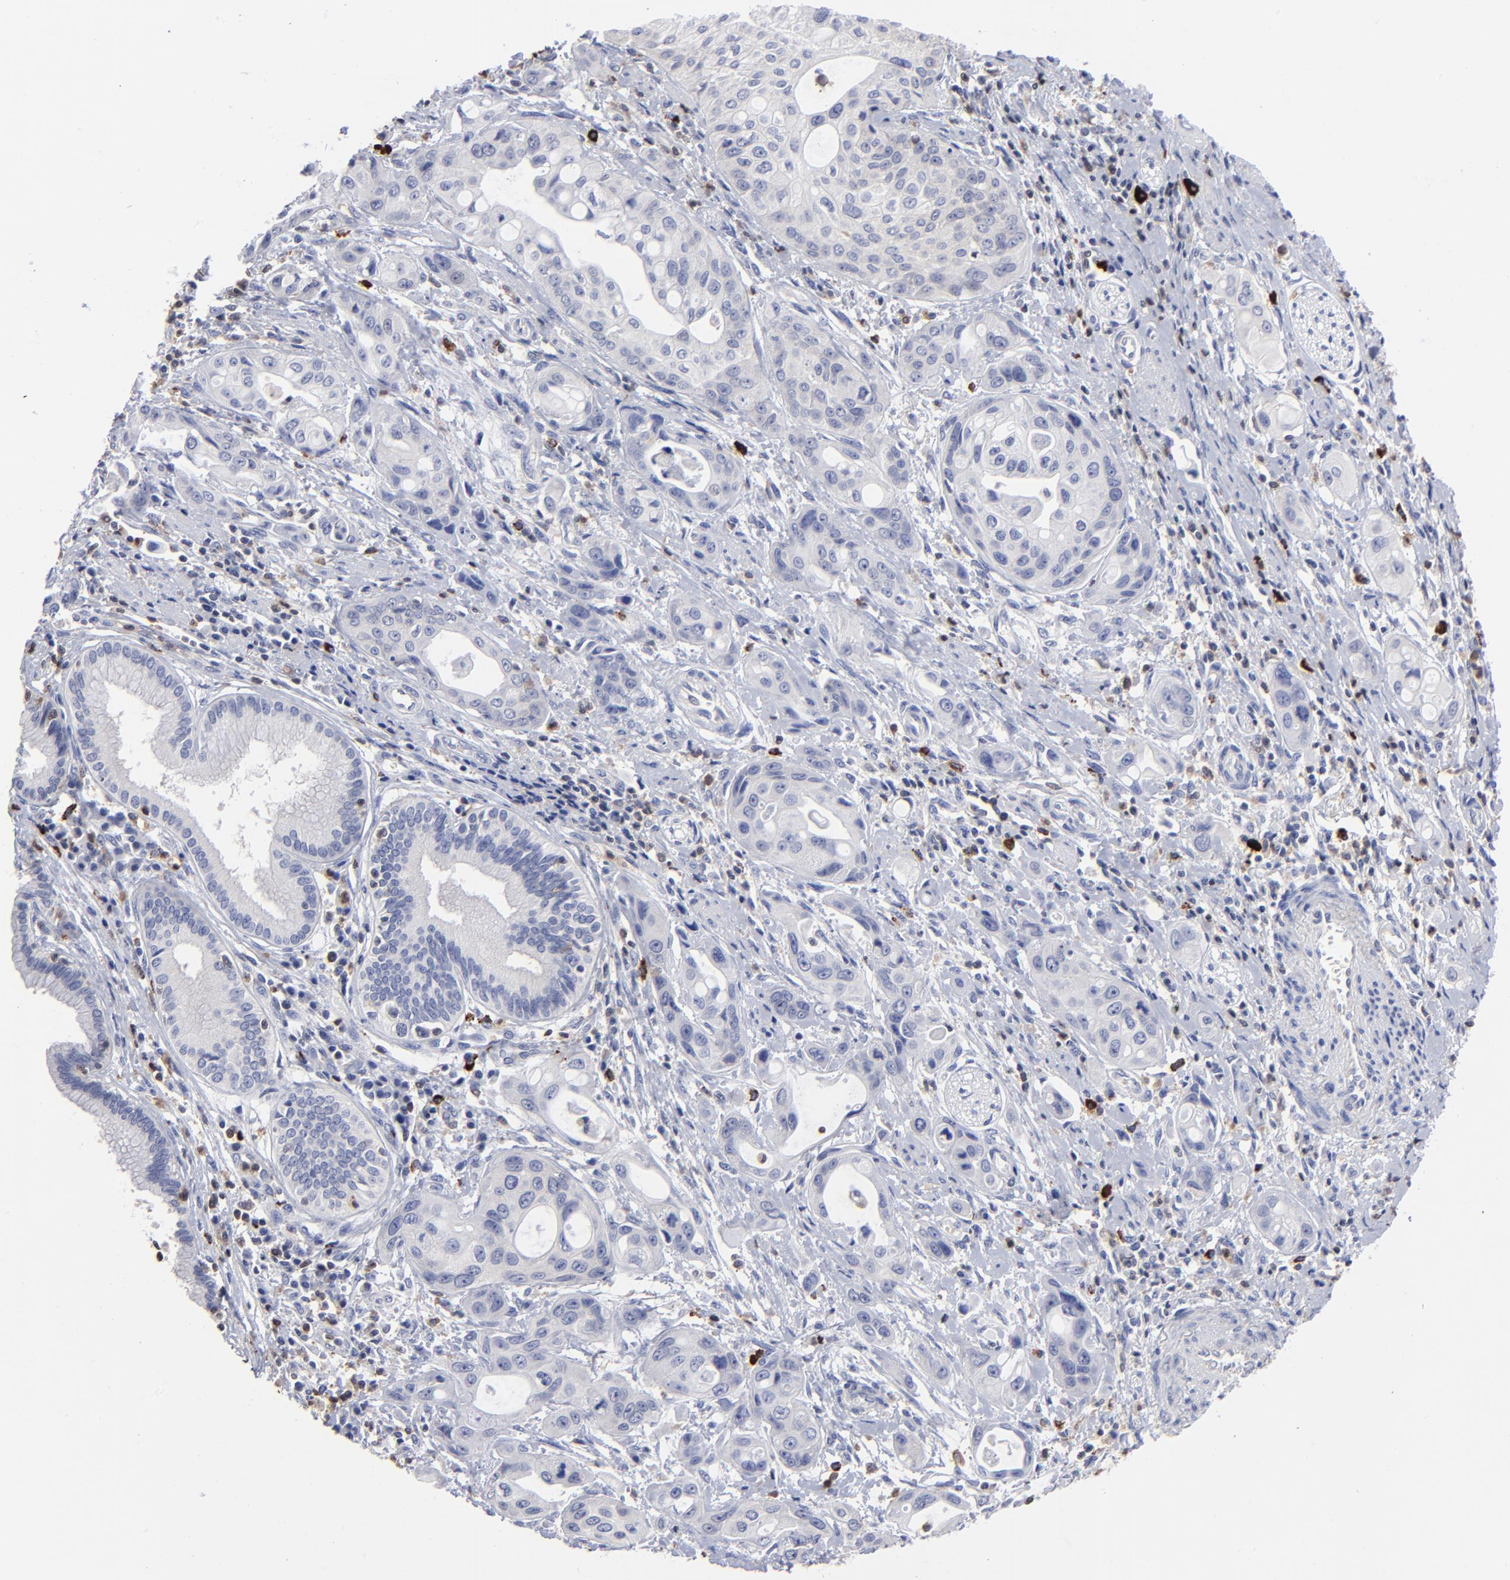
{"staining": {"intensity": "negative", "quantity": "none", "location": "none"}, "tissue": "pancreatic cancer", "cell_type": "Tumor cells", "image_type": "cancer", "snomed": [{"axis": "morphology", "description": "Adenocarcinoma, NOS"}, {"axis": "topography", "description": "Pancreas"}], "caption": "Histopathology image shows no significant protein positivity in tumor cells of adenocarcinoma (pancreatic). The staining is performed using DAB (3,3'-diaminobenzidine) brown chromogen with nuclei counter-stained in using hematoxylin.", "gene": "TBXT", "patient": {"sex": "female", "age": 60}}